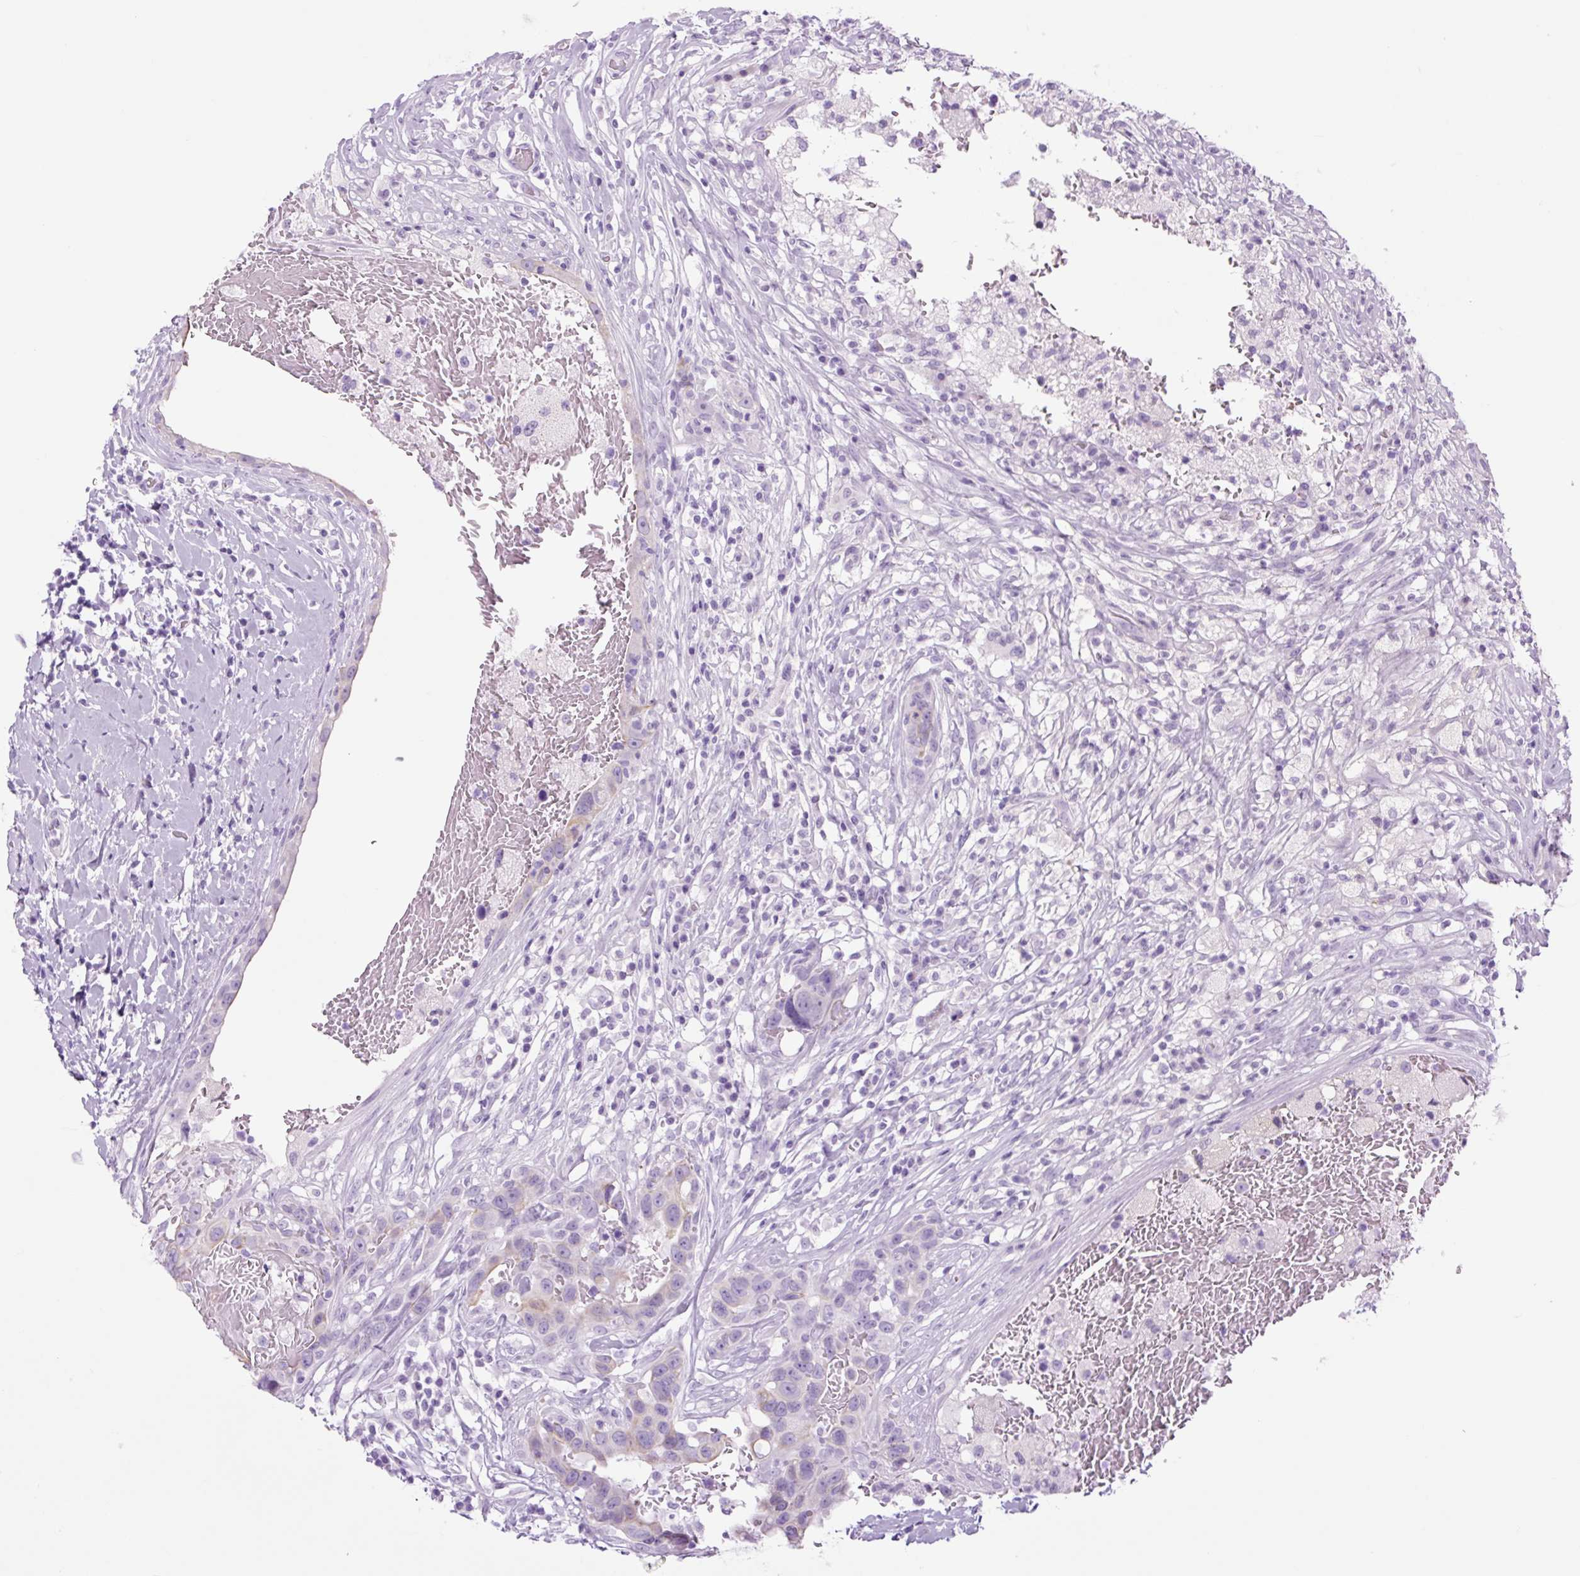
{"staining": {"intensity": "negative", "quantity": "none", "location": "none"}, "tissue": "breast cancer", "cell_type": "Tumor cells", "image_type": "cancer", "snomed": [{"axis": "morphology", "description": "Duct carcinoma"}, {"axis": "topography", "description": "Breast"}], "caption": "Tumor cells show no significant protein staining in intraductal carcinoma (breast). (Brightfield microscopy of DAB IHC at high magnification).", "gene": "TFF2", "patient": {"sex": "female", "age": 27}}